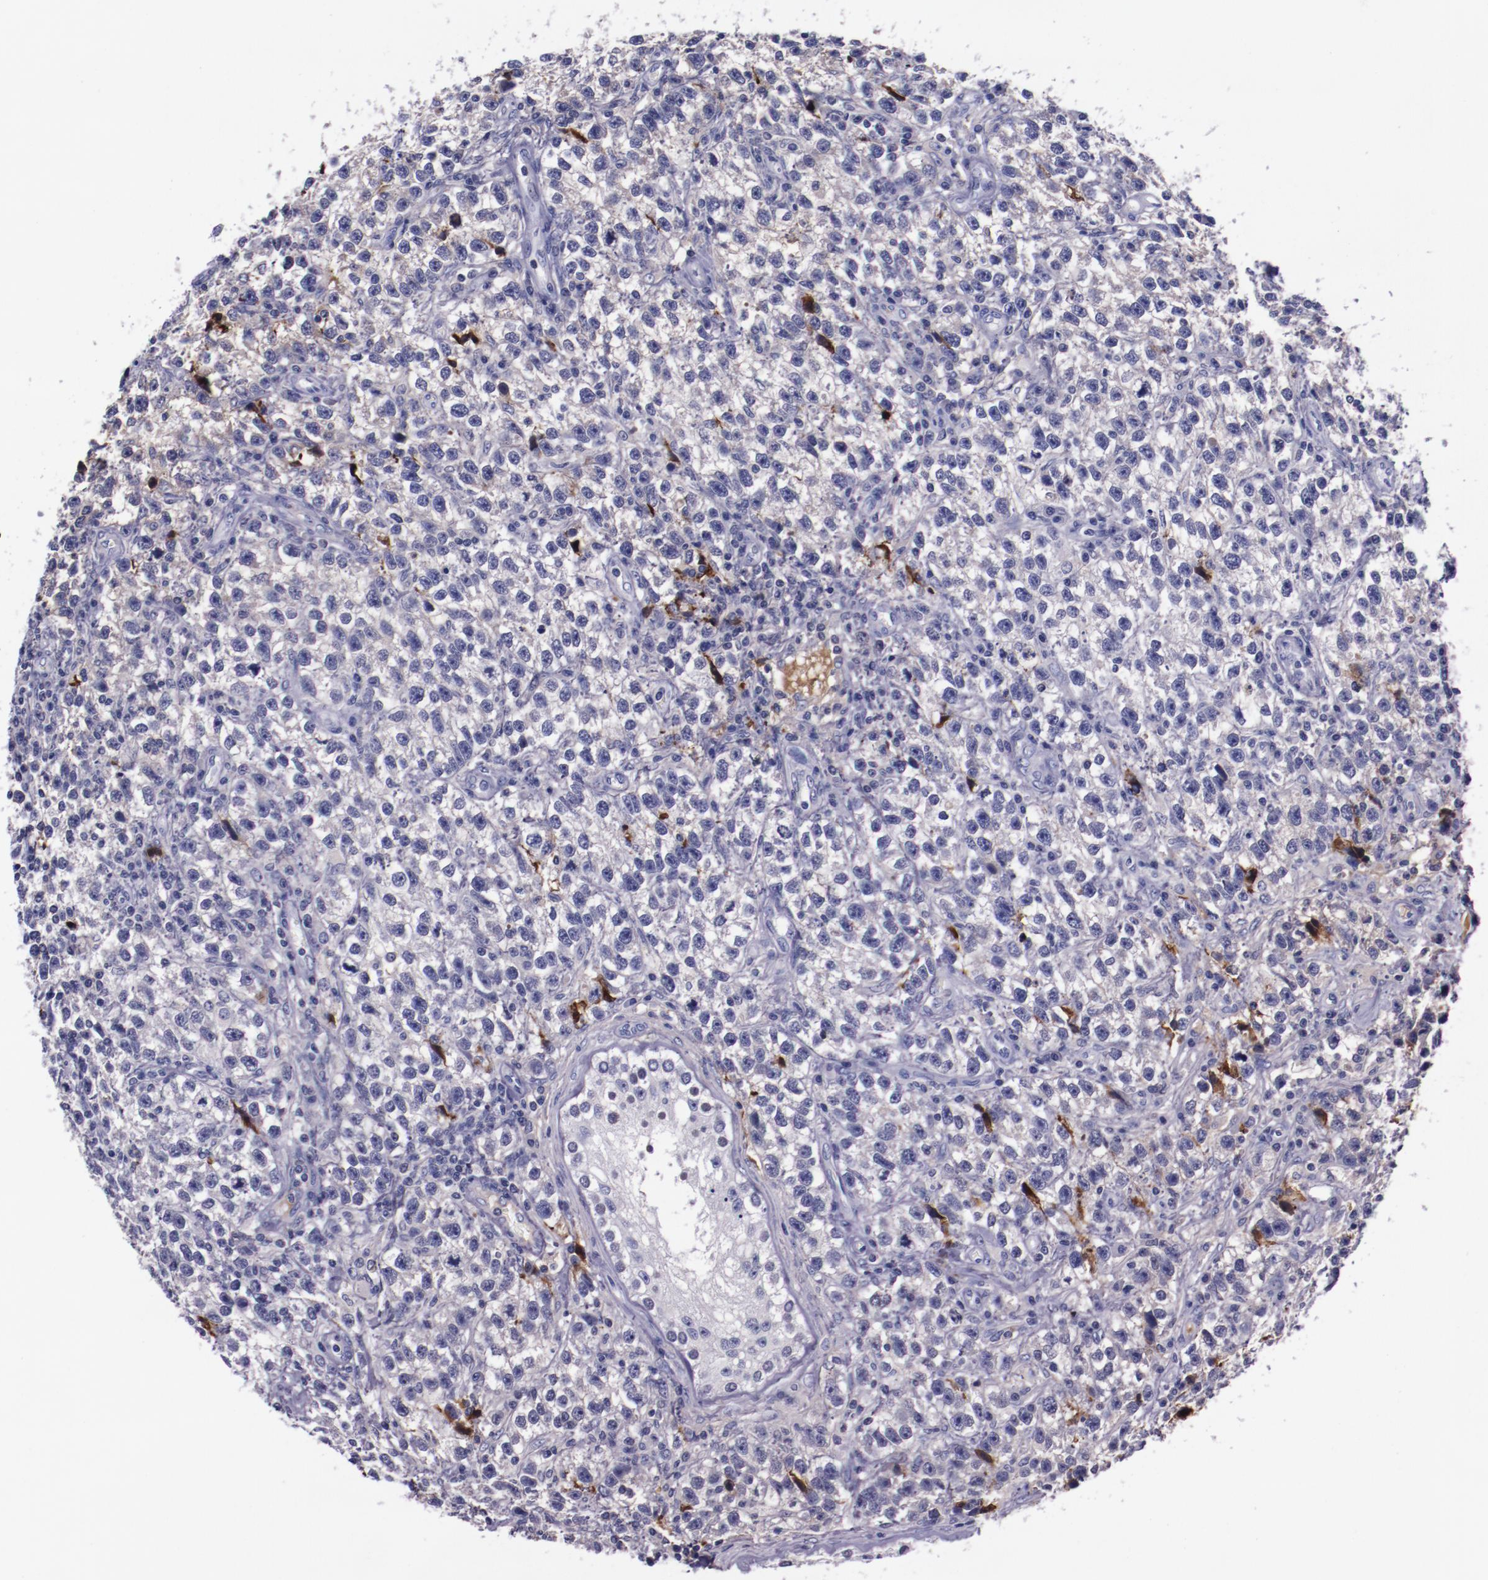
{"staining": {"intensity": "negative", "quantity": "none", "location": "none"}, "tissue": "testis cancer", "cell_type": "Tumor cells", "image_type": "cancer", "snomed": [{"axis": "morphology", "description": "Seminoma, NOS"}, {"axis": "topography", "description": "Testis"}], "caption": "This histopathology image is of seminoma (testis) stained with immunohistochemistry (IHC) to label a protein in brown with the nuclei are counter-stained blue. There is no expression in tumor cells. The staining was performed using DAB (3,3'-diaminobenzidine) to visualize the protein expression in brown, while the nuclei were stained in blue with hematoxylin (Magnification: 20x).", "gene": "APOH", "patient": {"sex": "male", "age": 38}}